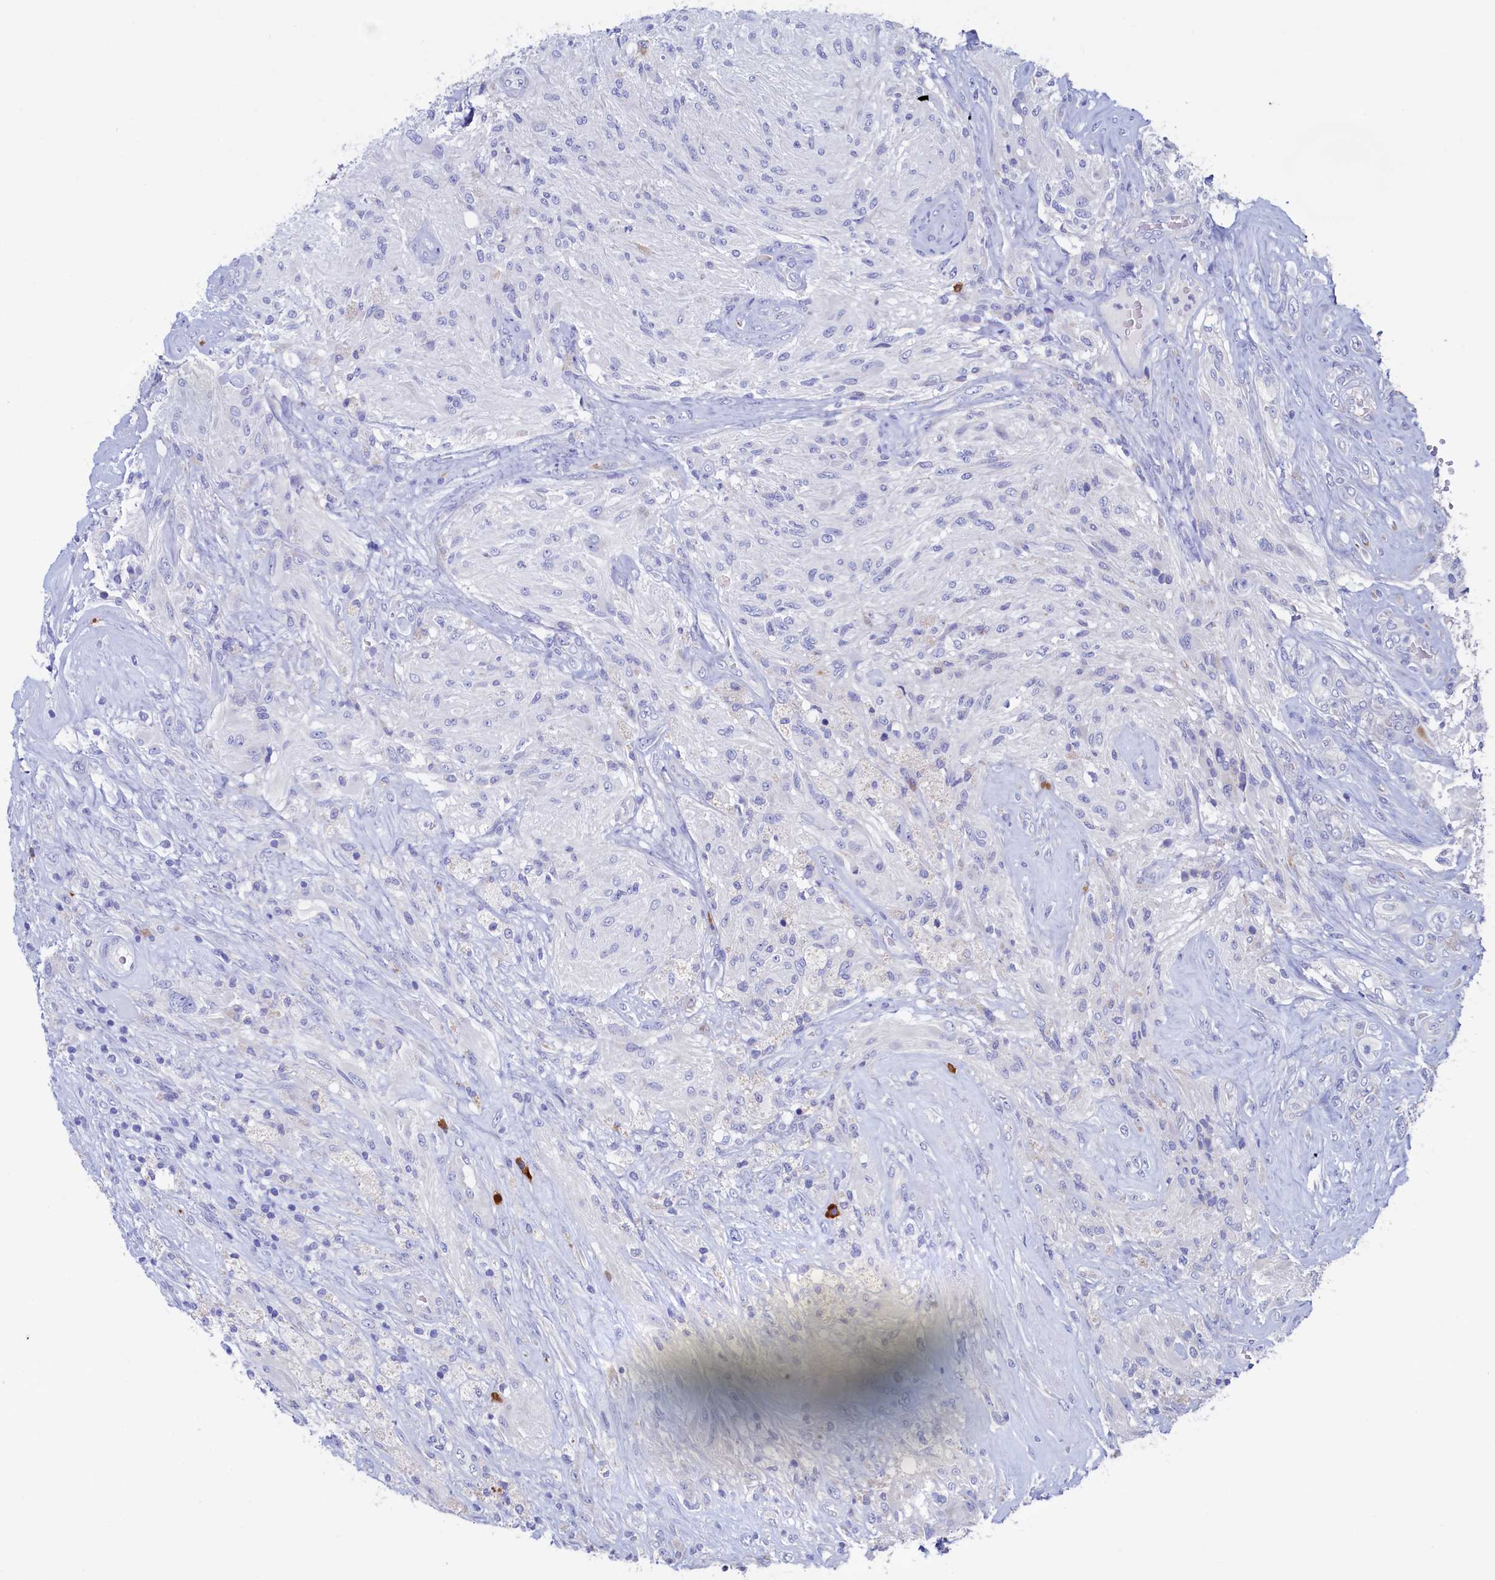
{"staining": {"intensity": "negative", "quantity": "none", "location": "none"}, "tissue": "glioma", "cell_type": "Tumor cells", "image_type": "cancer", "snomed": [{"axis": "morphology", "description": "Glioma, malignant, High grade"}, {"axis": "topography", "description": "Brain"}], "caption": "High-grade glioma (malignant) was stained to show a protein in brown. There is no significant positivity in tumor cells. (Immunohistochemistry, brightfield microscopy, high magnification).", "gene": "CBLIF", "patient": {"sex": "male", "age": 56}}